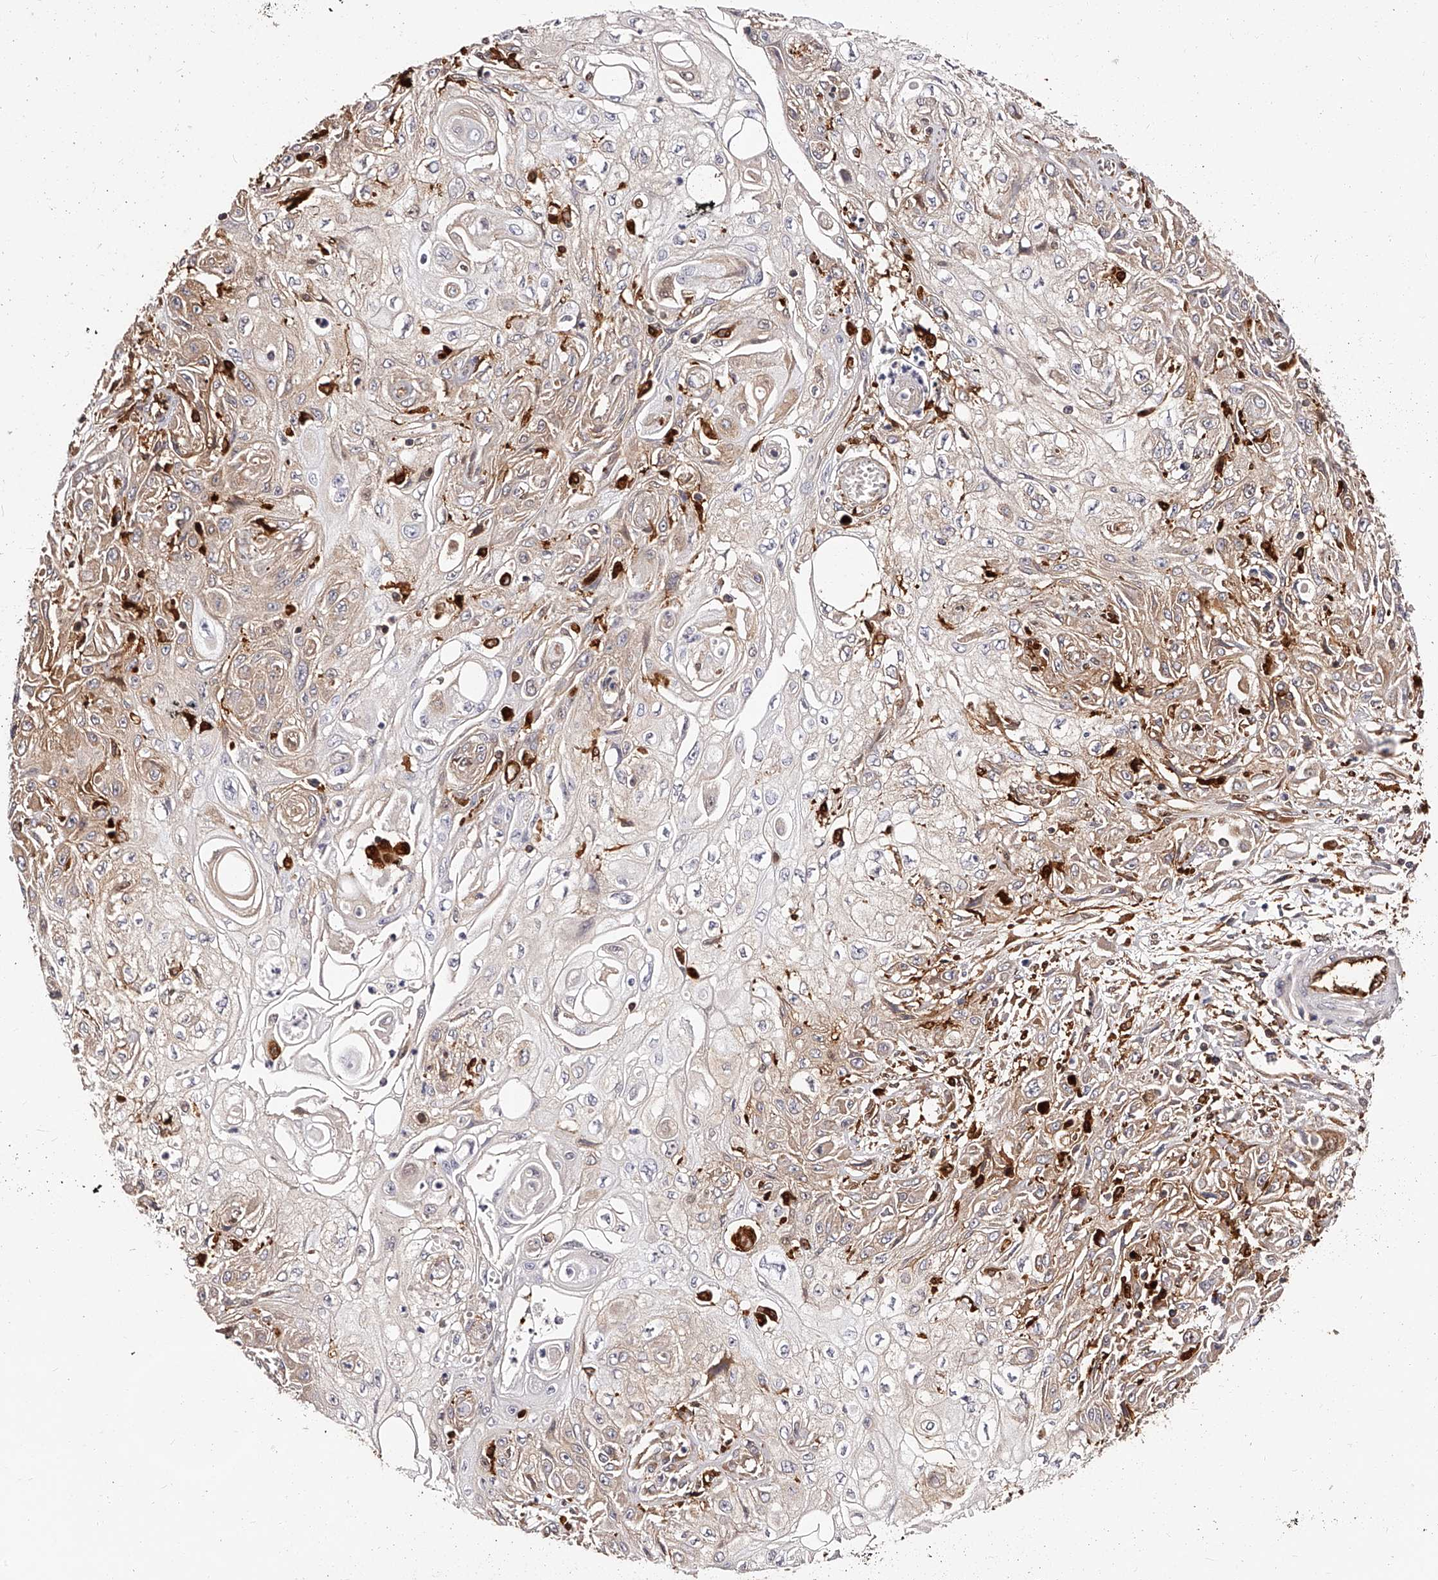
{"staining": {"intensity": "moderate", "quantity": "25%-75%", "location": "cytoplasmic/membranous"}, "tissue": "skin cancer", "cell_type": "Tumor cells", "image_type": "cancer", "snomed": [{"axis": "morphology", "description": "Squamous cell carcinoma, NOS"}, {"axis": "morphology", "description": "Squamous cell carcinoma, metastatic, NOS"}, {"axis": "topography", "description": "Skin"}, {"axis": "topography", "description": "Lymph node"}], "caption": "Immunohistochemical staining of human skin metastatic squamous cell carcinoma demonstrates moderate cytoplasmic/membranous protein staining in about 25%-75% of tumor cells. (DAB IHC, brown staining for protein, blue staining for nuclei).", "gene": "LAP3", "patient": {"sex": "male", "age": 75}}